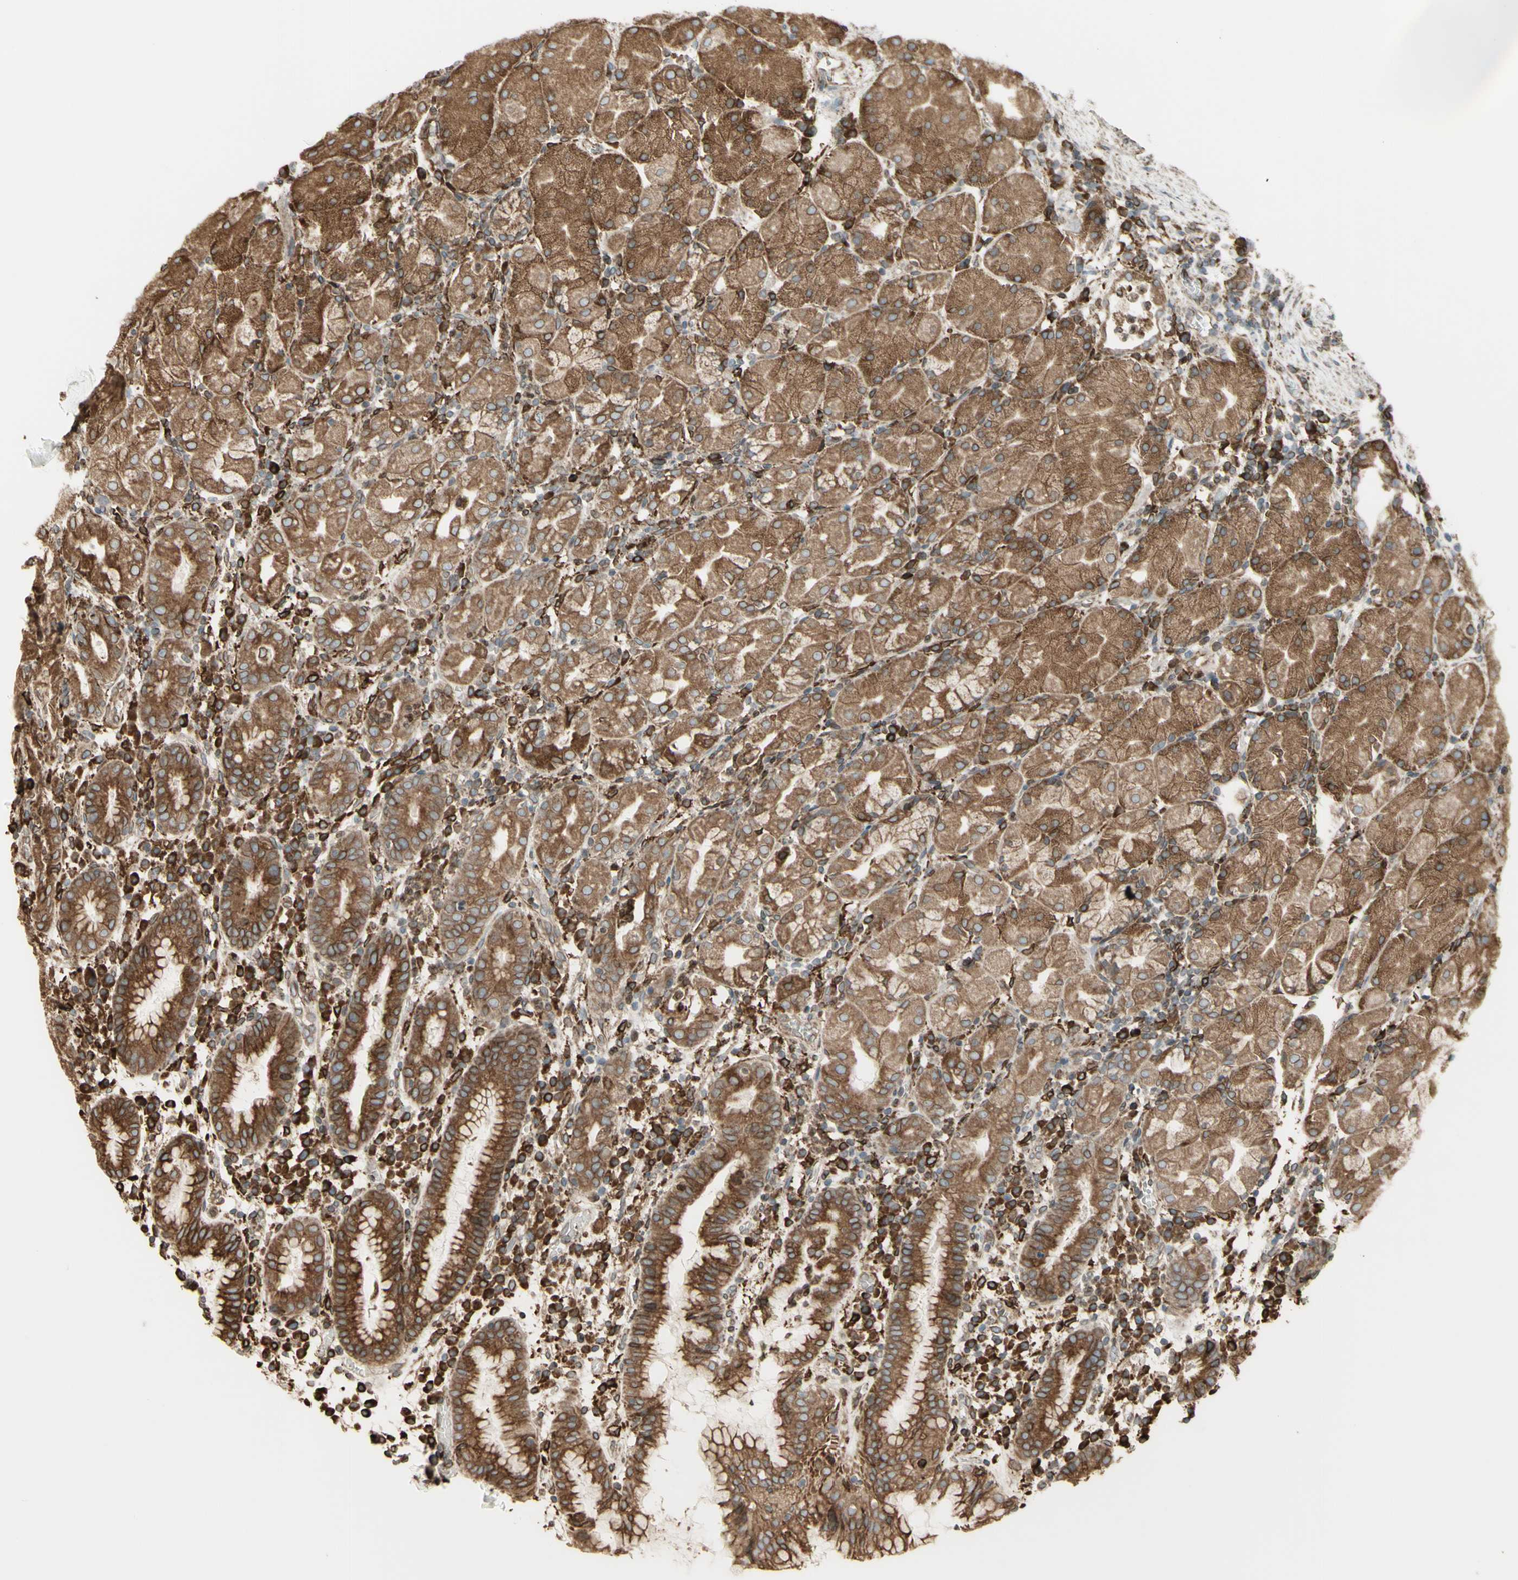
{"staining": {"intensity": "moderate", "quantity": ">75%", "location": "cytoplasmic/membranous"}, "tissue": "stomach", "cell_type": "Glandular cells", "image_type": "normal", "snomed": [{"axis": "morphology", "description": "Normal tissue, NOS"}, {"axis": "topography", "description": "Stomach"}, {"axis": "topography", "description": "Stomach, lower"}], "caption": "There is medium levels of moderate cytoplasmic/membranous staining in glandular cells of unremarkable stomach, as demonstrated by immunohistochemical staining (brown color).", "gene": "CANX", "patient": {"sex": "female", "age": 75}}